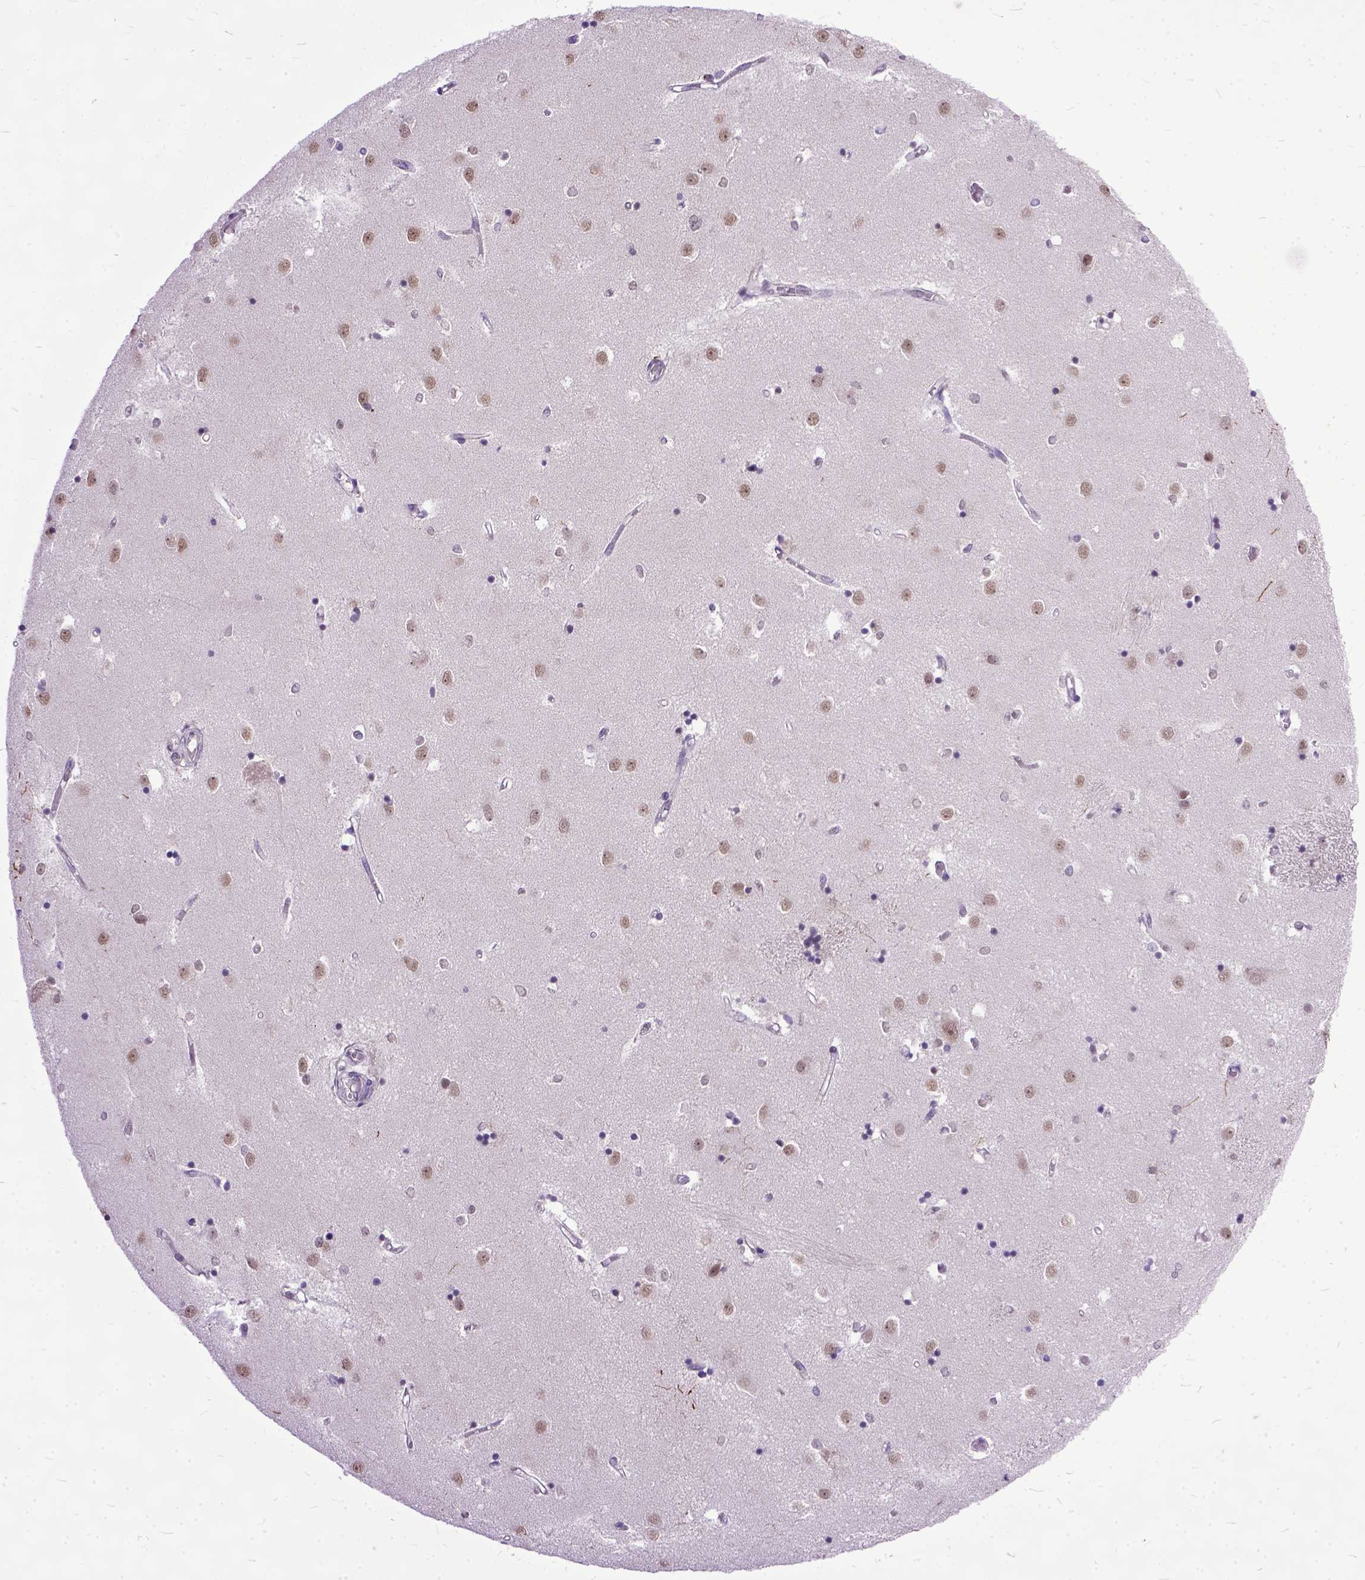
{"staining": {"intensity": "moderate", "quantity": "<25%", "location": "nuclear"}, "tissue": "caudate", "cell_type": "Glial cells", "image_type": "normal", "snomed": [{"axis": "morphology", "description": "Normal tissue, NOS"}, {"axis": "topography", "description": "Lateral ventricle wall"}], "caption": "Approximately <25% of glial cells in normal human caudate show moderate nuclear protein expression as visualized by brown immunohistochemical staining.", "gene": "ORC5", "patient": {"sex": "male", "age": 54}}